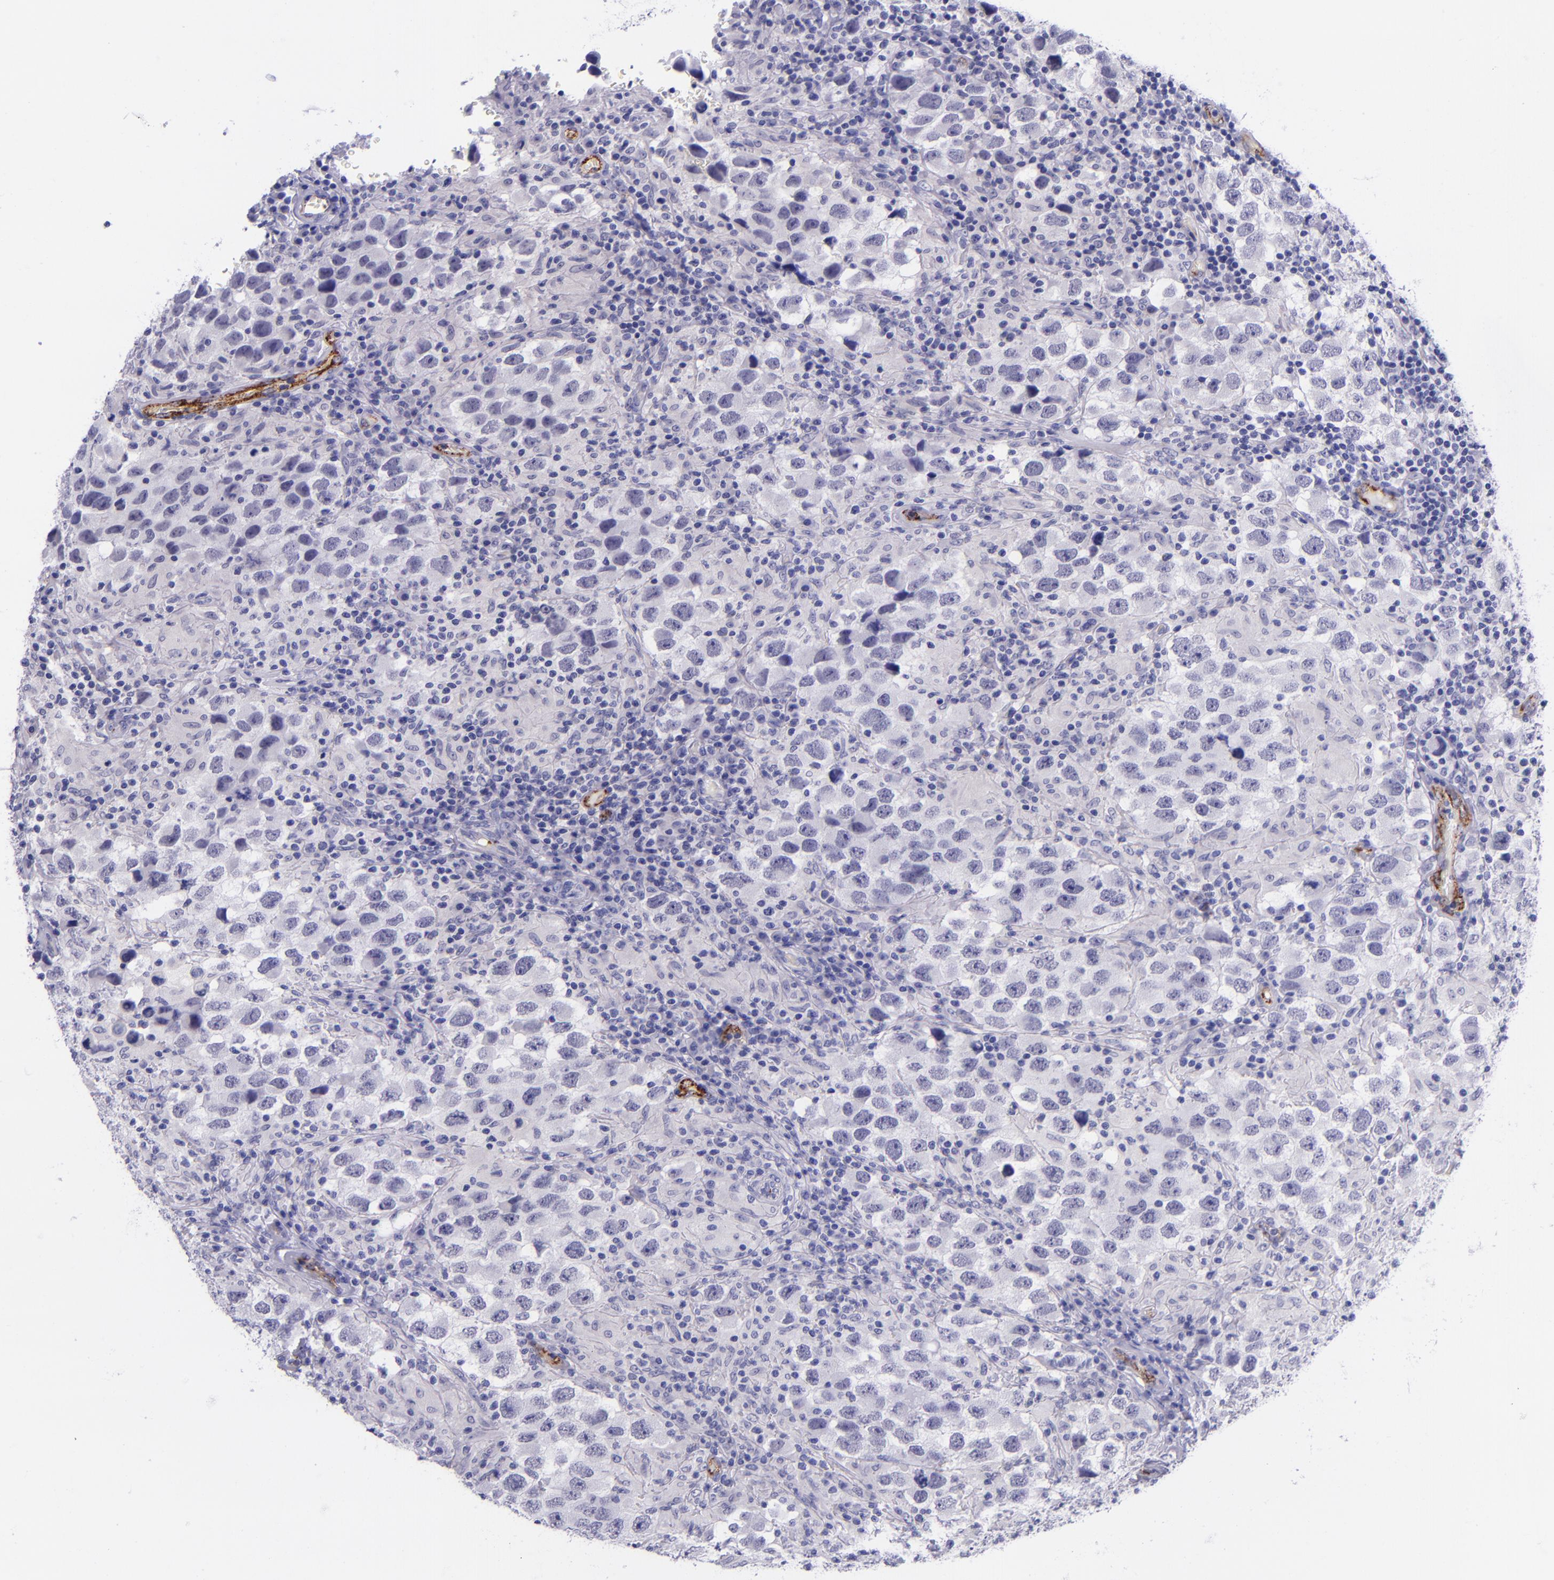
{"staining": {"intensity": "negative", "quantity": "none", "location": "none"}, "tissue": "testis cancer", "cell_type": "Tumor cells", "image_type": "cancer", "snomed": [{"axis": "morphology", "description": "Carcinoma, Embryonal, NOS"}, {"axis": "topography", "description": "Testis"}], "caption": "Image shows no significant protein expression in tumor cells of testis embryonal carcinoma. (DAB IHC with hematoxylin counter stain).", "gene": "SELE", "patient": {"sex": "male", "age": 21}}